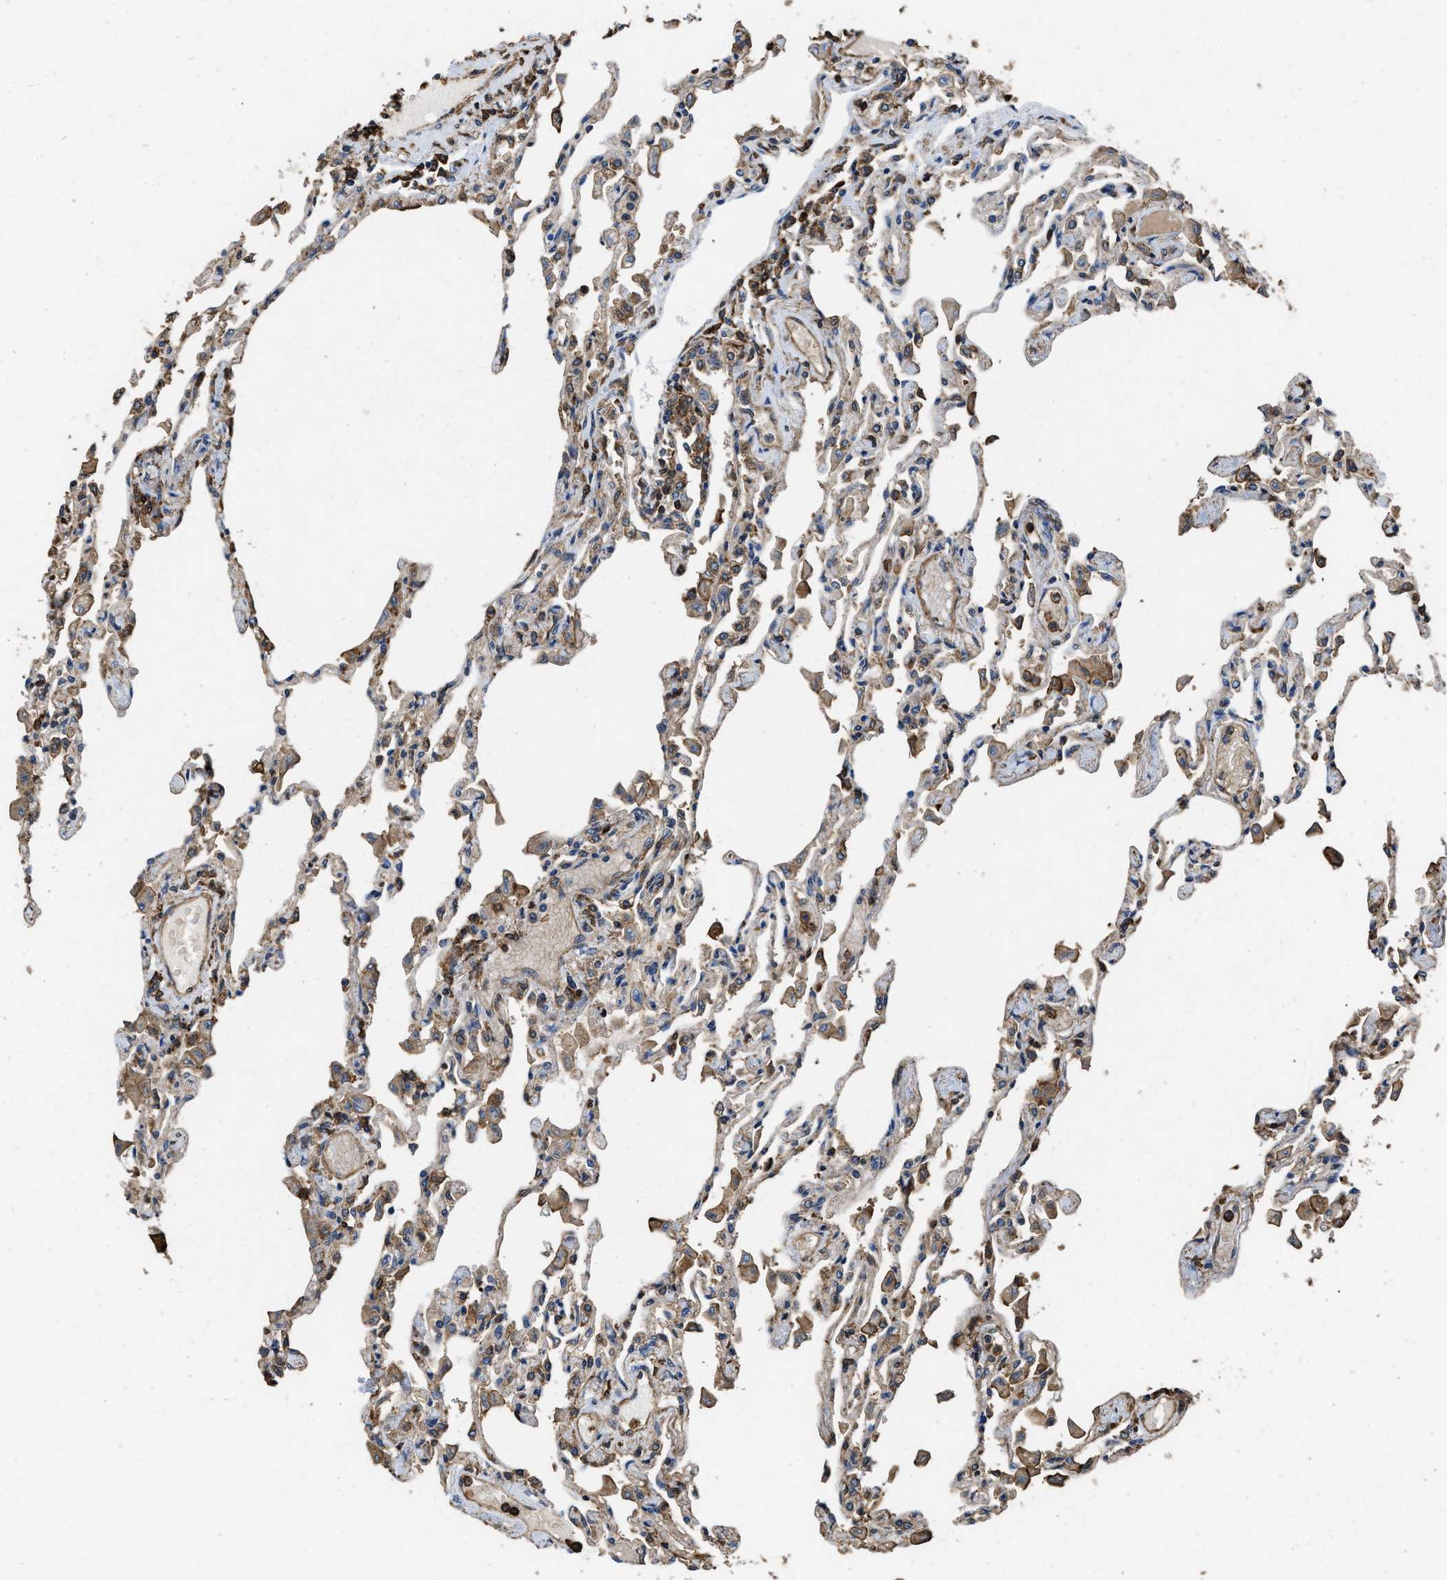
{"staining": {"intensity": "weak", "quantity": "25%-75%", "location": "cytoplasmic/membranous"}, "tissue": "lung", "cell_type": "Alveolar cells", "image_type": "normal", "snomed": [{"axis": "morphology", "description": "Normal tissue, NOS"}, {"axis": "topography", "description": "Bronchus"}, {"axis": "topography", "description": "Lung"}], "caption": "Protein analysis of benign lung displays weak cytoplasmic/membranous positivity in approximately 25%-75% of alveolar cells. (DAB = brown stain, brightfield microscopy at high magnification).", "gene": "LINGO2", "patient": {"sex": "female", "age": 49}}